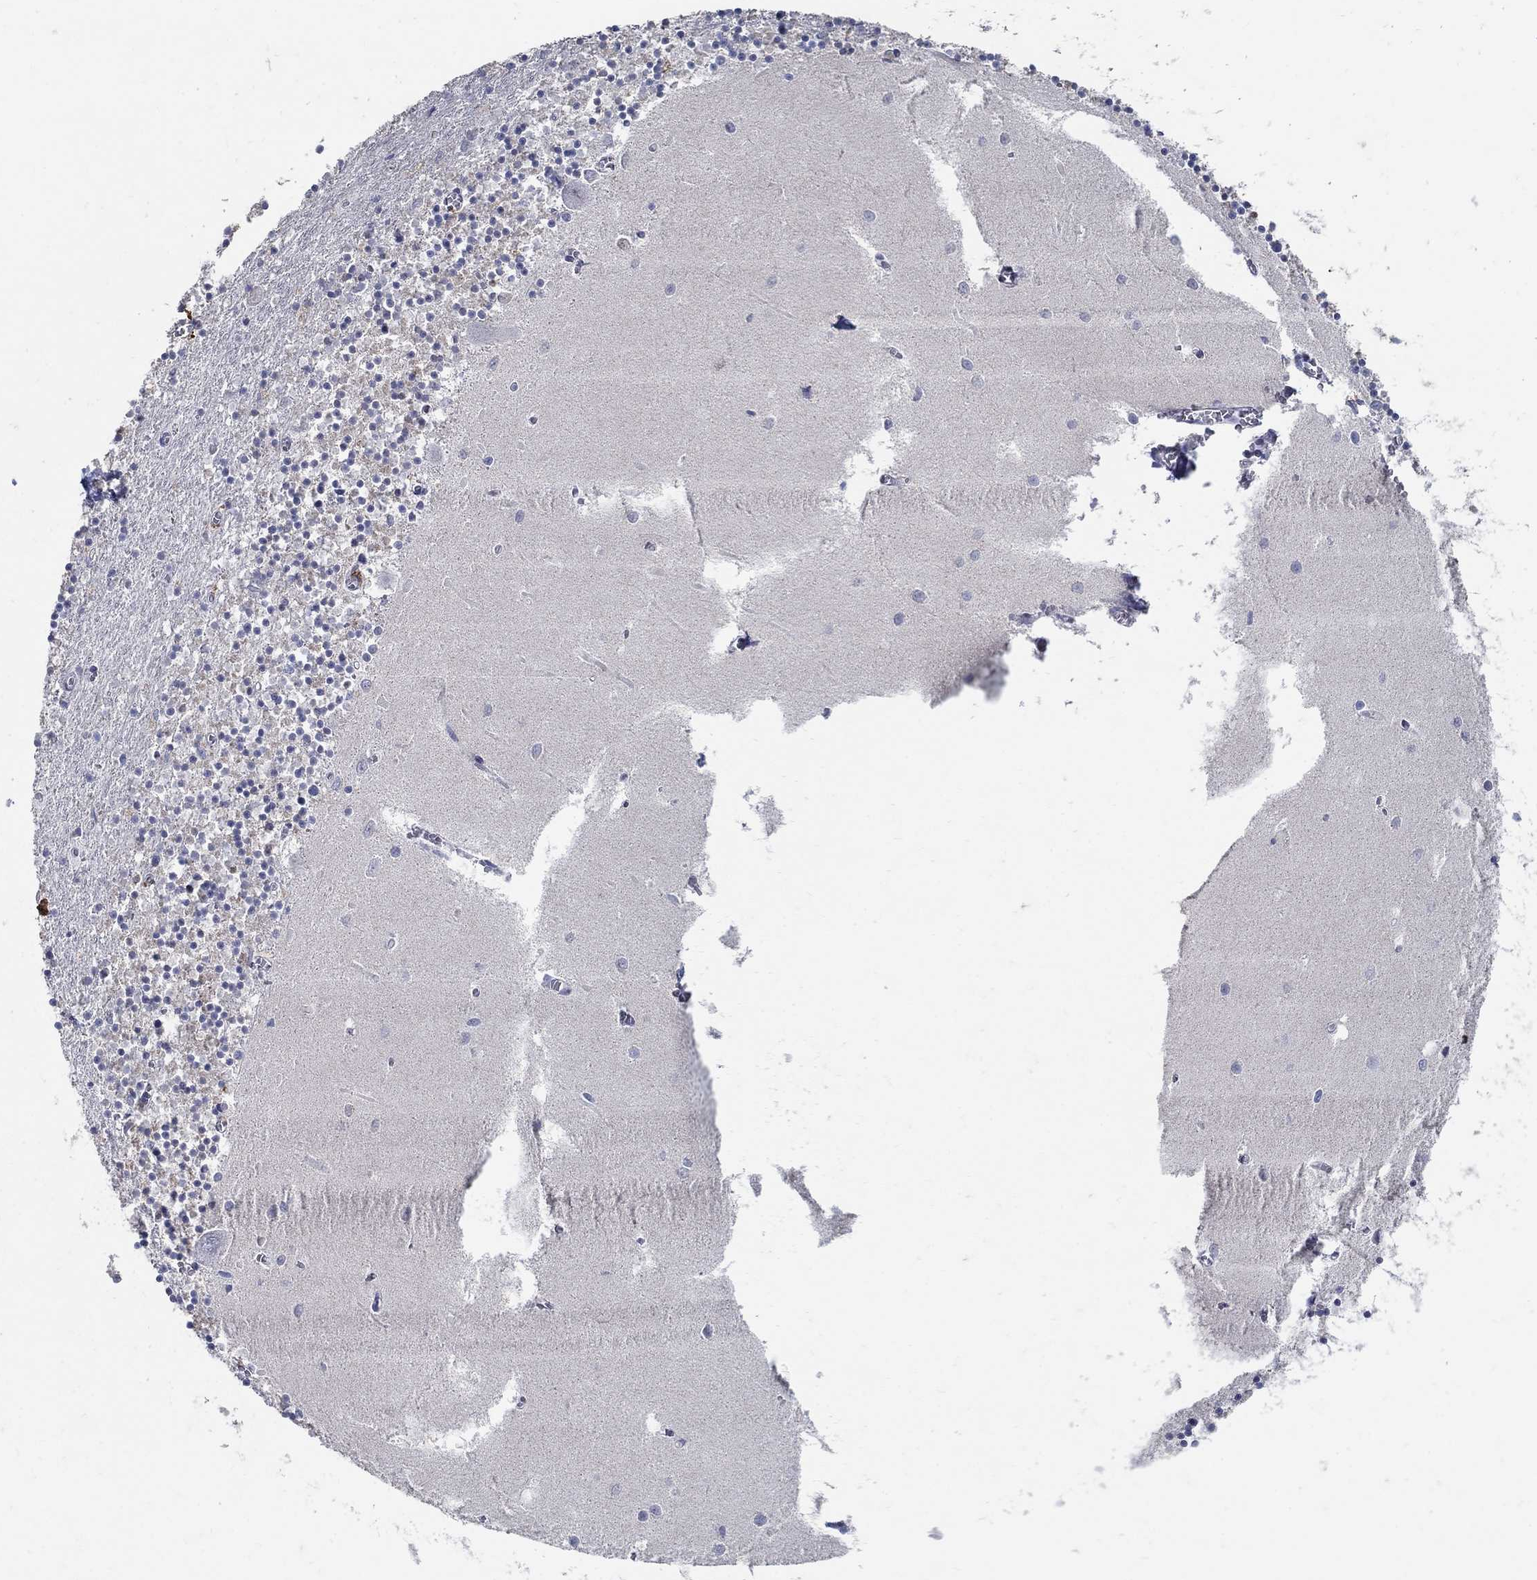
{"staining": {"intensity": "negative", "quantity": "none", "location": "none"}, "tissue": "cerebellum", "cell_type": "Cells in granular layer", "image_type": "normal", "snomed": [{"axis": "morphology", "description": "Normal tissue, NOS"}, {"axis": "topography", "description": "Cerebellum"}], "caption": "IHC micrograph of benign cerebellum: human cerebellum stained with DAB (3,3'-diaminobenzidine) demonstrates no significant protein positivity in cells in granular layer. The staining is performed using DAB (3,3'-diaminobenzidine) brown chromogen with nuclei counter-stained in using hematoxylin.", "gene": "HMX2", "patient": {"sex": "female", "age": 64}}